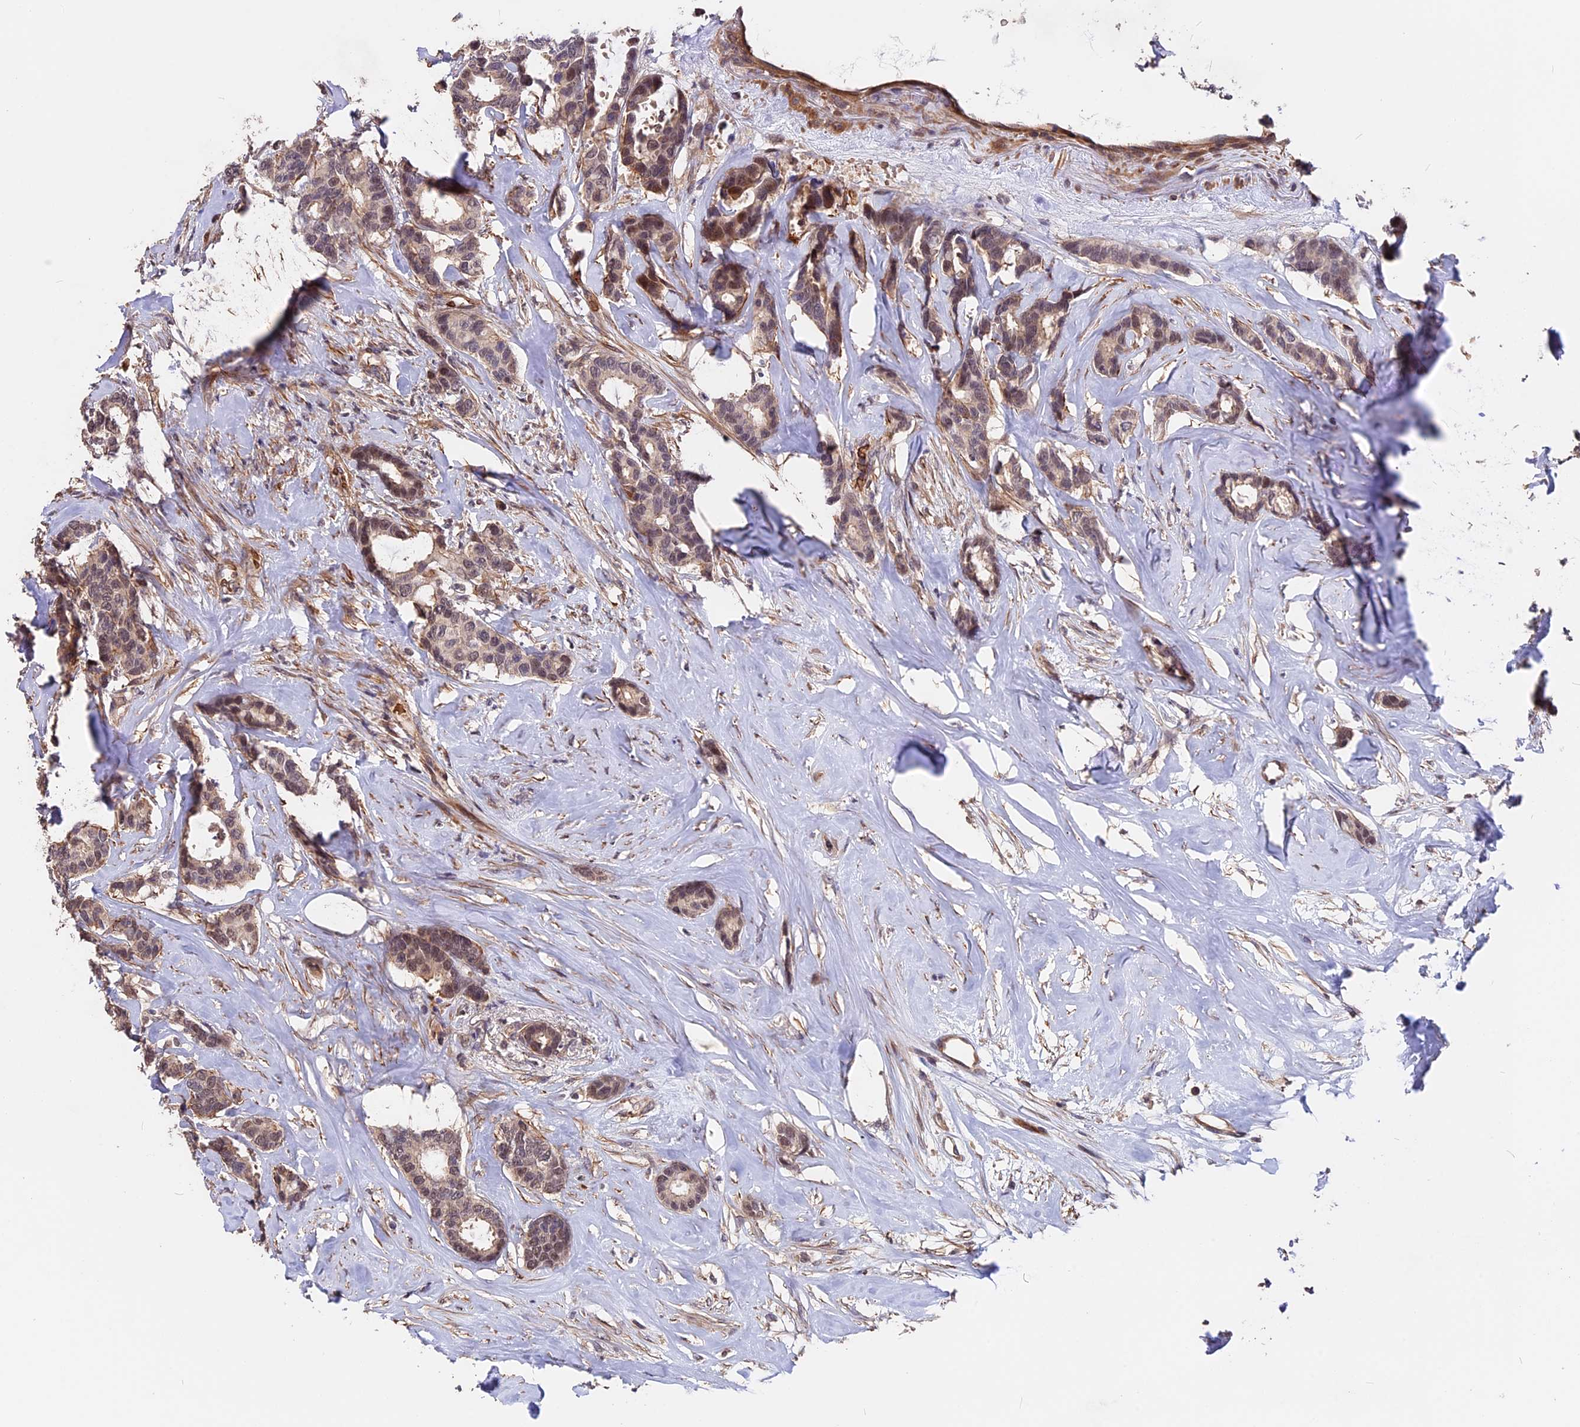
{"staining": {"intensity": "moderate", "quantity": "<25%", "location": "nuclear"}, "tissue": "breast cancer", "cell_type": "Tumor cells", "image_type": "cancer", "snomed": [{"axis": "morphology", "description": "Duct carcinoma"}, {"axis": "topography", "description": "Breast"}], "caption": "Brown immunohistochemical staining in intraductal carcinoma (breast) displays moderate nuclear expression in approximately <25% of tumor cells. (DAB (3,3'-diaminobenzidine) = brown stain, brightfield microscopy at high magnification).", "gene": "ZC3H10", "patient": {"sex": "female", "age": 87}}